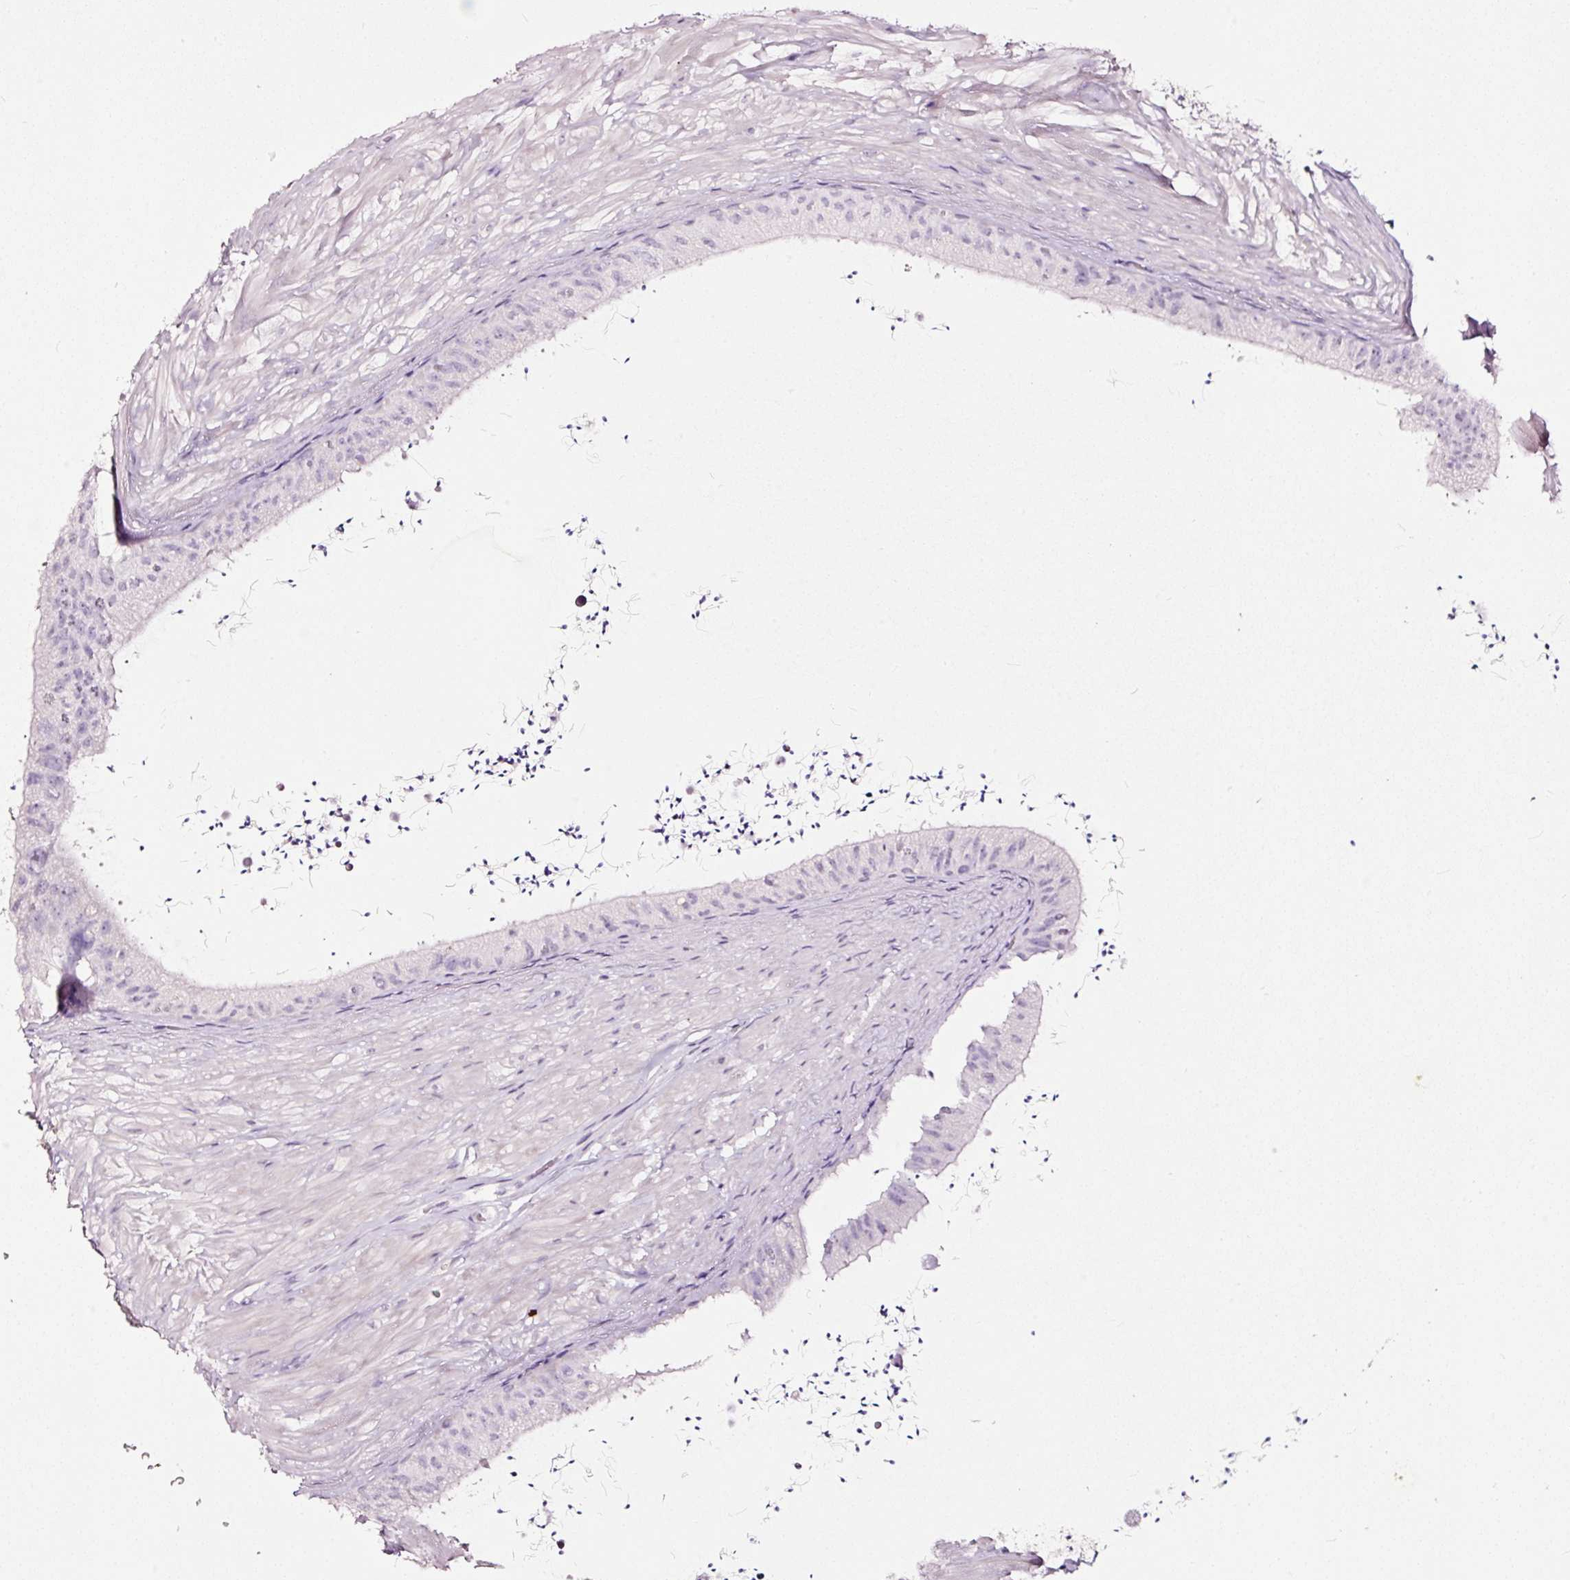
{"staining": {"intensity": "negative", "quantity": "none", "location": "none"}, "tissue": "epididymis", "cell_type": "Glandular cells", "image_type": "normal", "snomed": [{"axis": "morphology", "description": "Normal tissue, NOS"}, {"axis": "topography", "description": "Epididymis"}, {"axis": "topography", "description": "Peripheral nerve tissue"}], "caption": "DAB immunohistochemical staining of benign human epididymis displays no significant staining in glandular cells. The staining was performed using DAB to visualize the protein expression in brown, while the nuclei were stained in blue with hematoxylin (Magnification: 20x).", "gene": "LAMP3", "patient": {"sex": "male", "age": 32}}